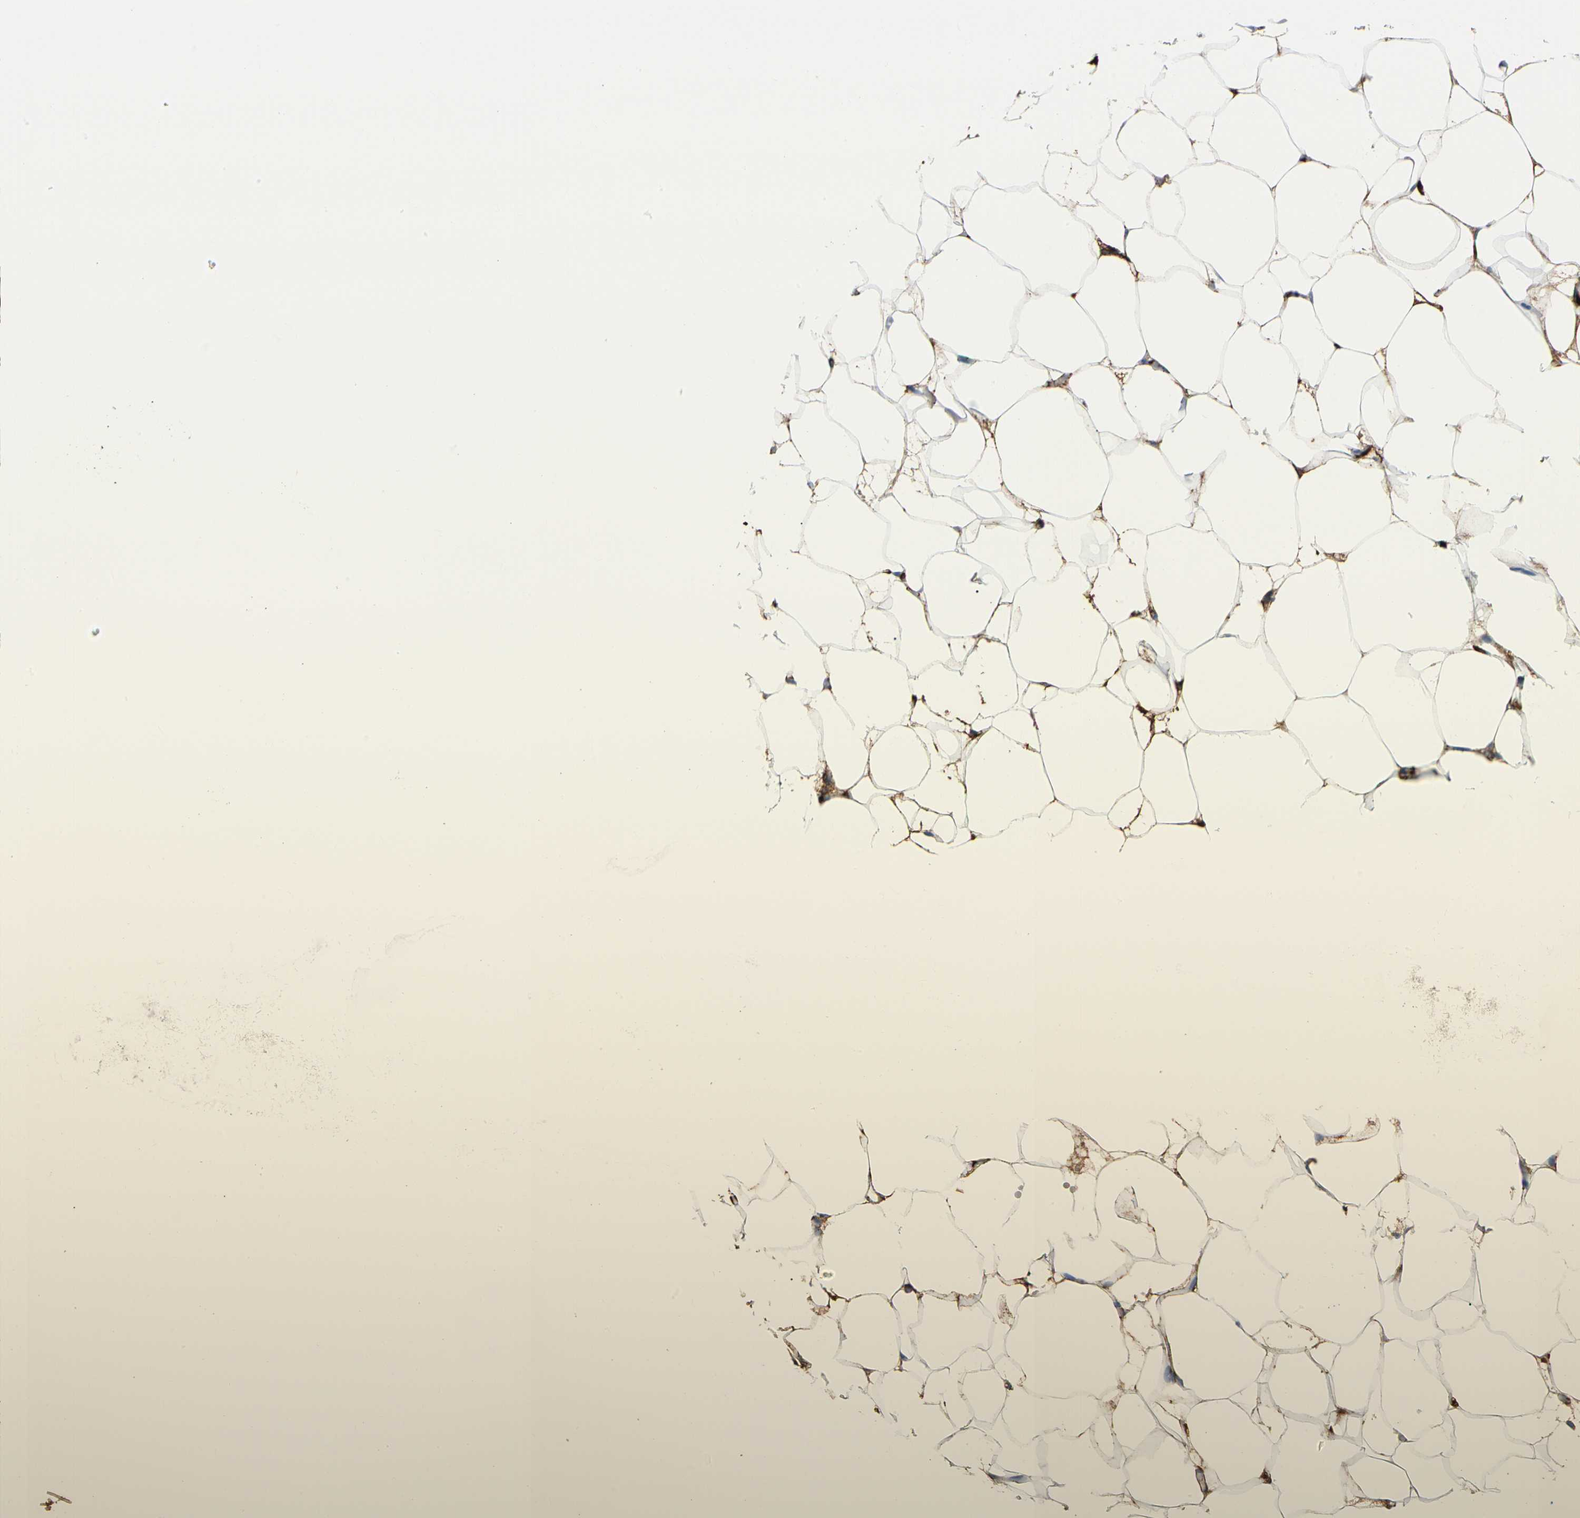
{"staining": {"intensity": "moderate", "quantity": ">75%", "location": "cytoplasmic/membranous"}, "tissue": "adipose tissue", "cell_type": "Adipocytes", "image_type": "normal", "snomed": [{"axis": "morphology", "description": "Normal tissue, NOS"}, {"axis": "topography", "description": "Breast"}, {"axis": "topography", "description": "Adipose tissue"}], "caption": "The immunohistochemical stain highlights moderate cytoplasmic/membranous expression in adipocytes of normal adipose tissue. The protein is stained brown, and the nuclei are stained in blue (DAB IHC with brightfield microscopy, high magnification).", "gene": "FGB", "patient": {"sex": "female", "age": 25}}